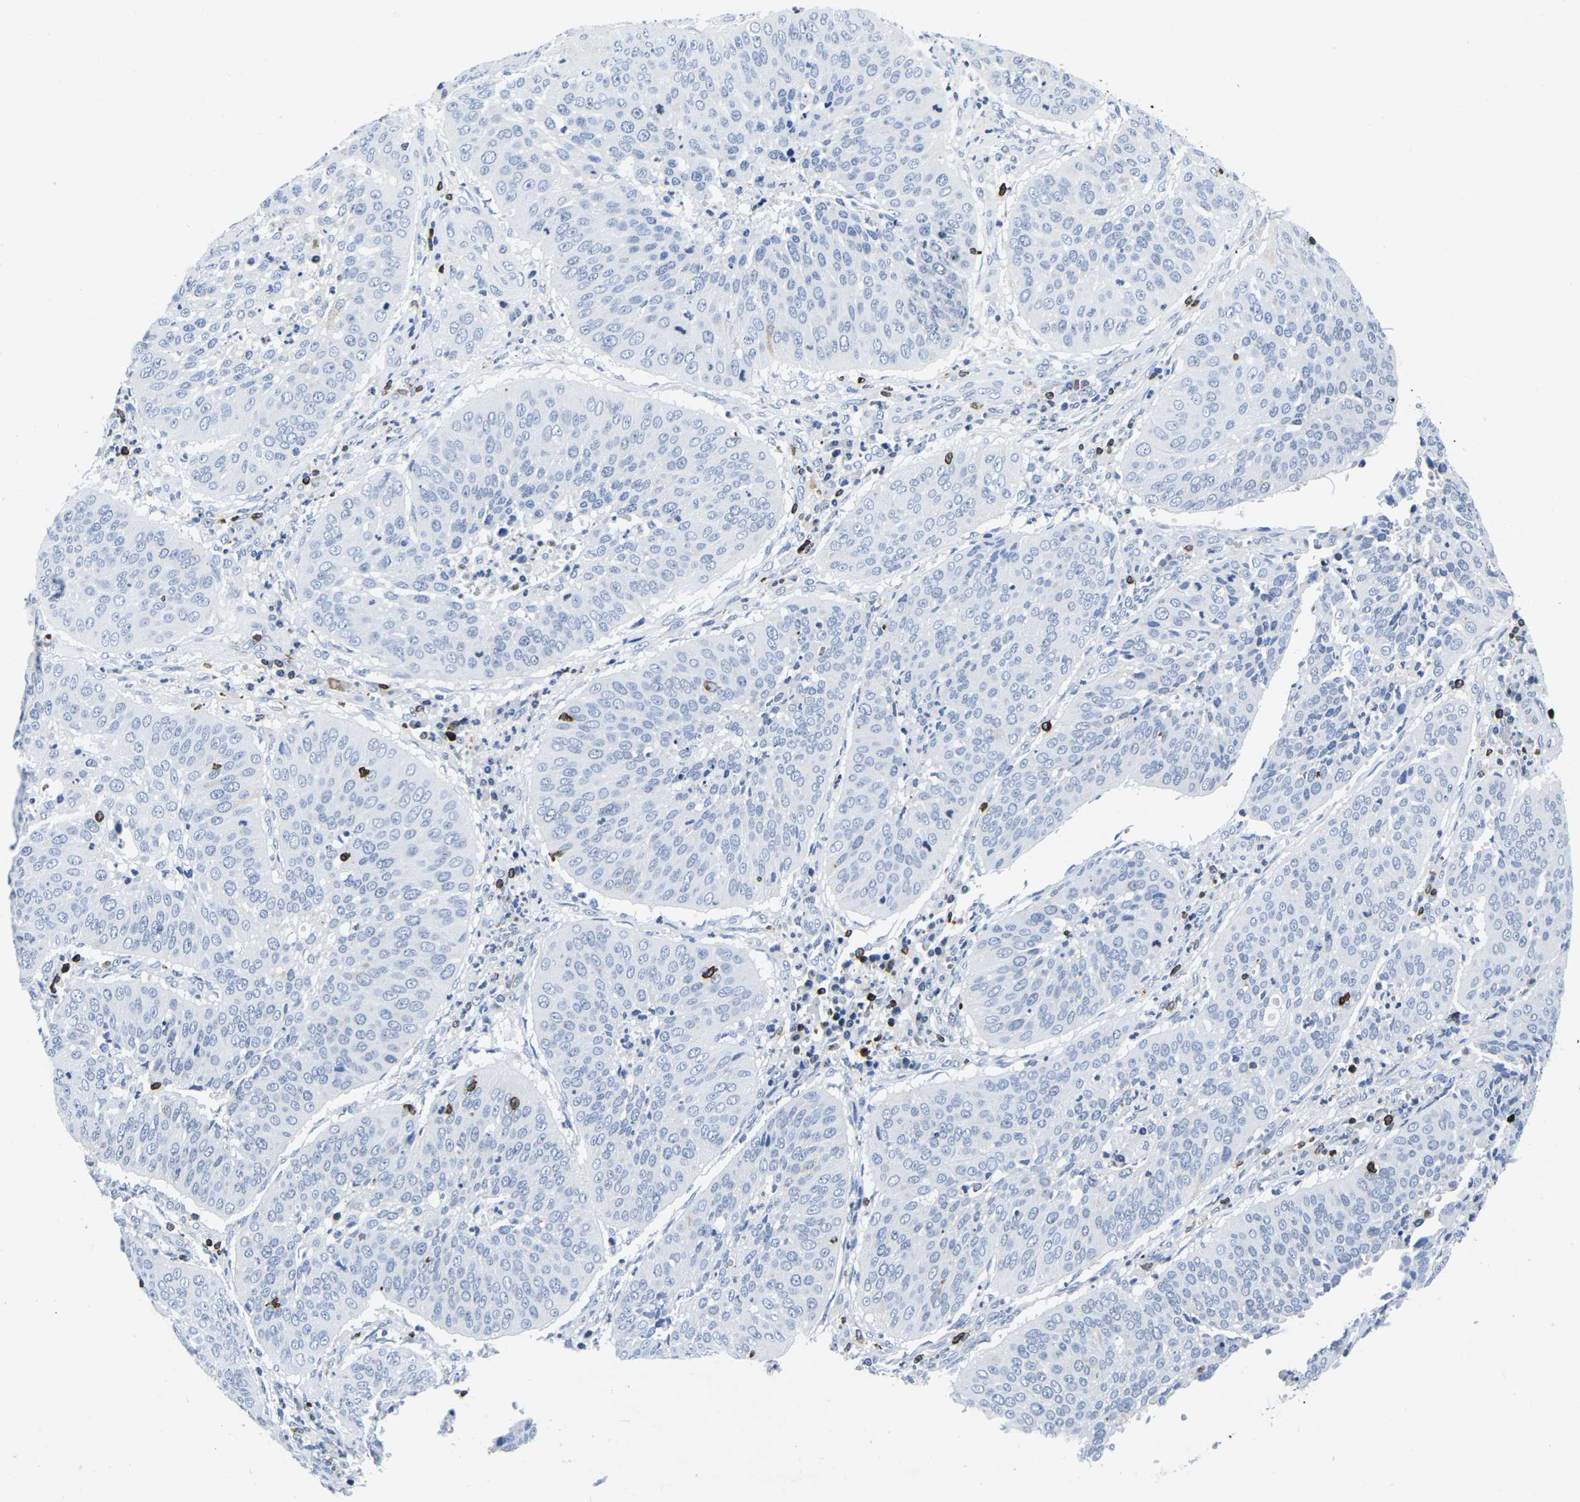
{"staining": {"intensity": "negative", "quantity": "none", "location": "none"}, "tissue": "cervical cancer", "cell_type": "Tumor cells", "image_type": "cancer", "snomed": [{"axis": "morphology", "description": "Normal tissue, NOS"}, {"axis": "morphology", "description": "Squamous cell carcinoma, NOS"}, {"axis": "topography", "description": "Cervix"}], "caption": "Immunohistochemistry micrograph of neoplastic tissue: human cervical squamous cell carcinoma stained with DAB (3,3'-diaminobenzidine) demonstrates no significant protein expression in tumor cells. (DAB immunohistochemistry visualized using brightfield microscopy, high magnification).", "gene": "CTSW", "patient": {"sex": "female", "age": 39}}